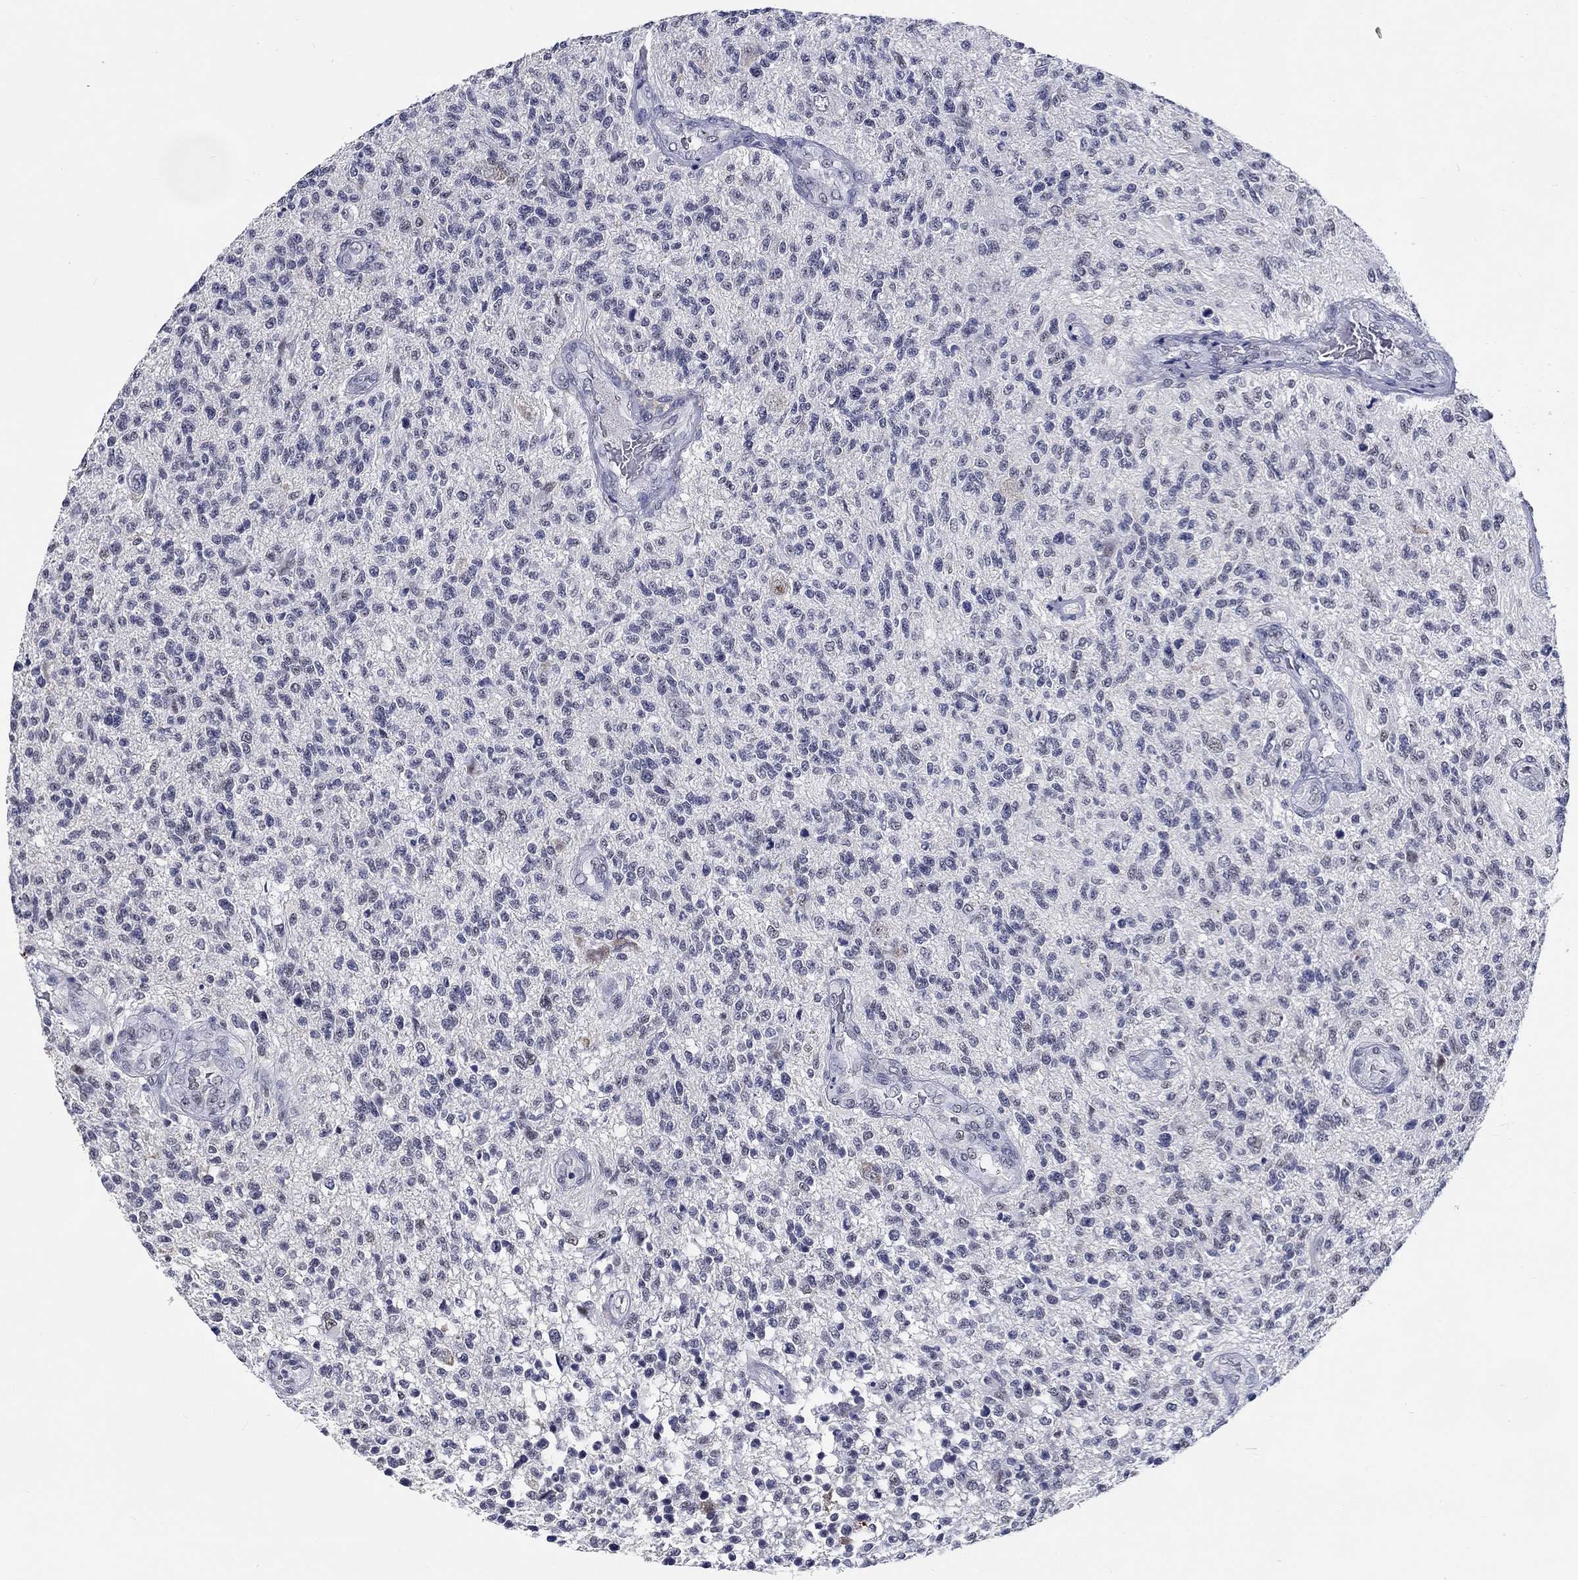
{"staining": {"intensity": "negative", "quantity": "none", "location": "none"}, "tissue": "glioma", "cell_type": "Tumor cells", "image_type": "cancer", "snomed": [{"axis": "morphology", "description": "Glioma, malignant, High grade"}, {"axis": "topography", "description": "Brain"}], "caption": "Immunohistochemistry (IHC) photomicrograph of neoplastic tissue: human glioma stained with DAB (3,3'-diaminobenzidine) displays no significant protein positivity in tumor cells.", "gene": "GRIN1", "patient": {"sex": "male", "age": 56}}